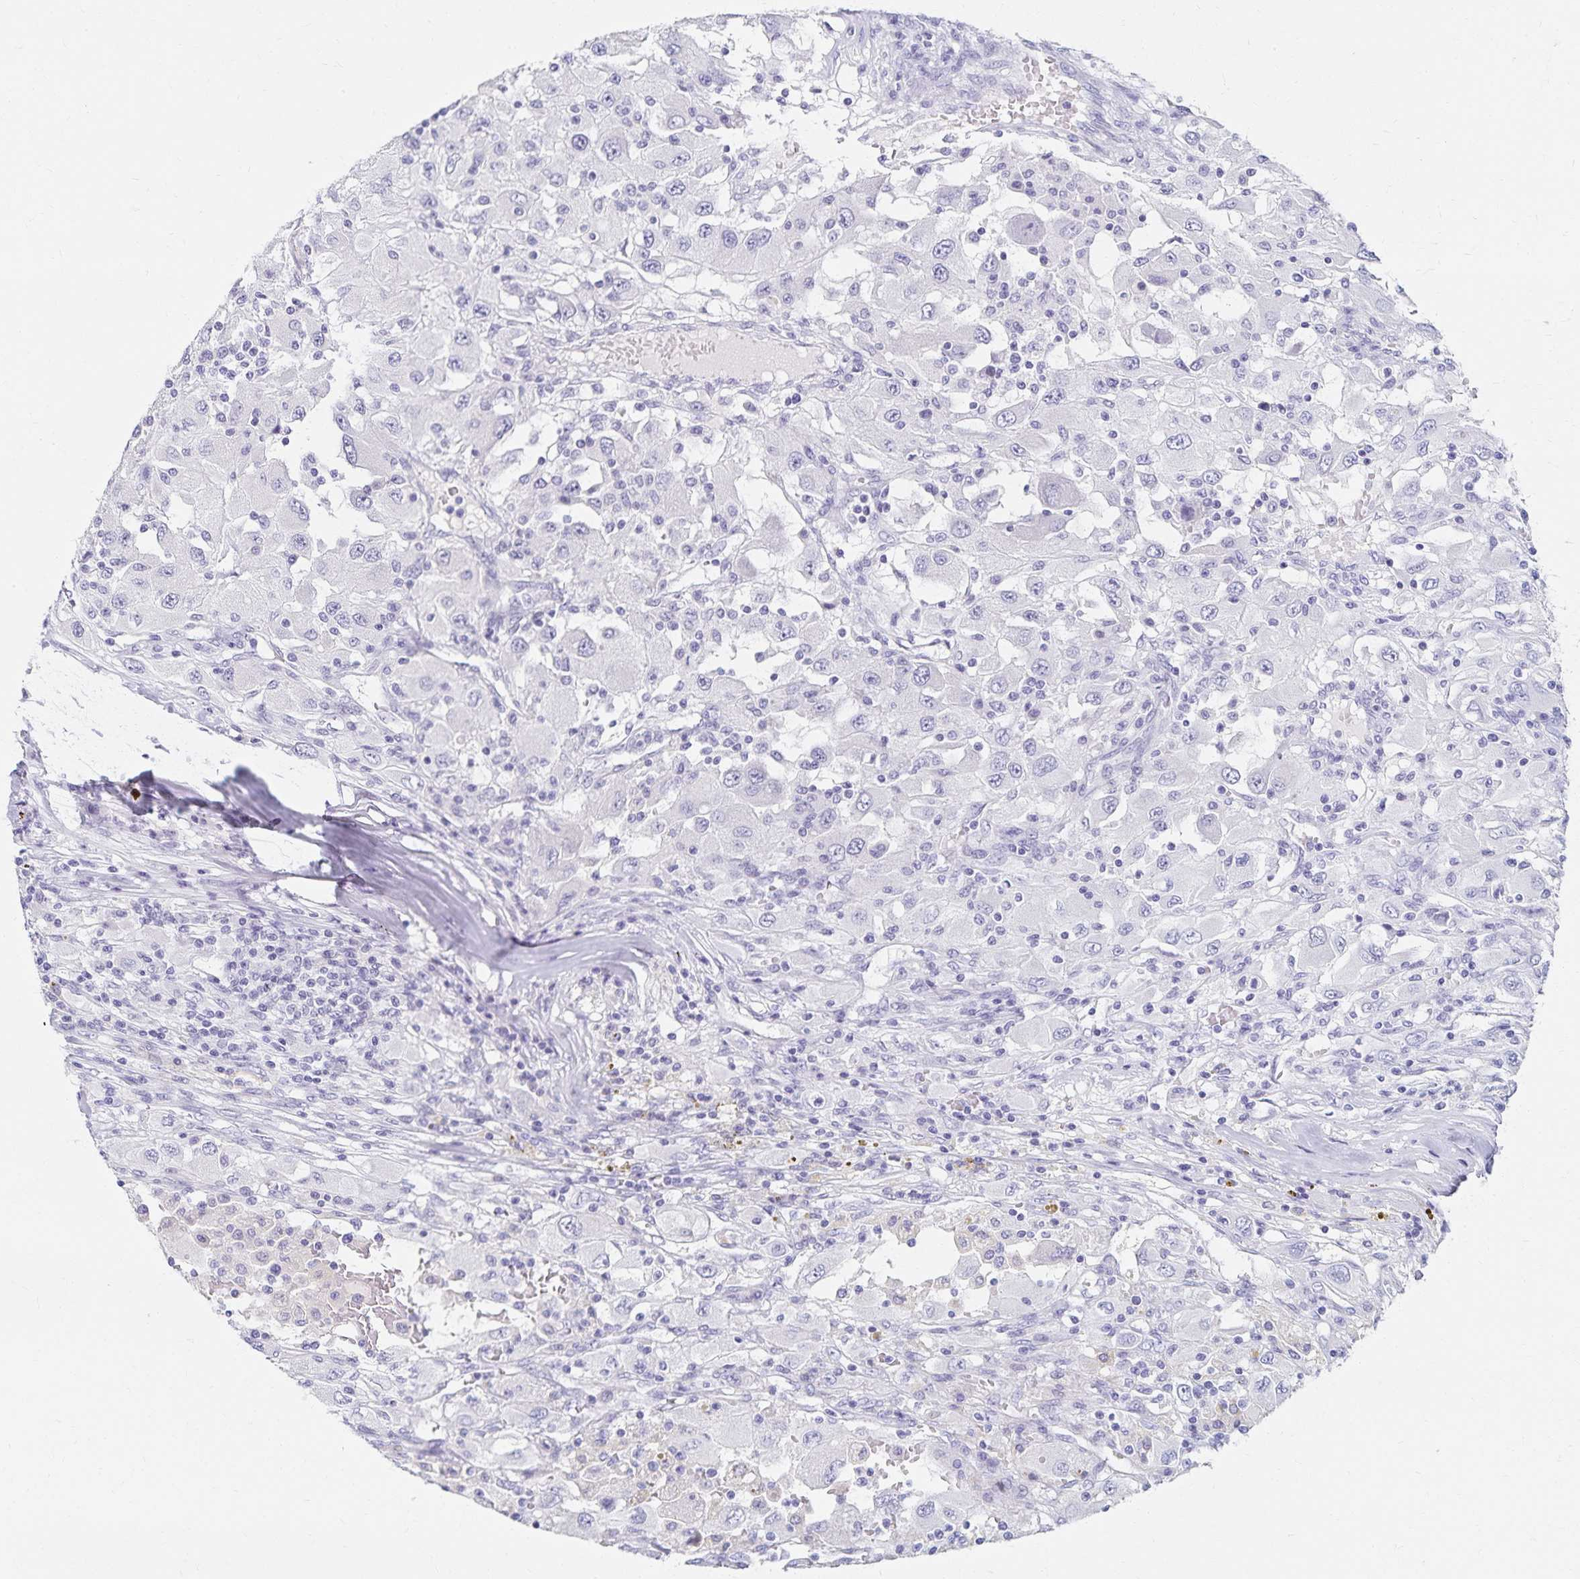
{"staining": {"intensity": "negative", "quantity": "none", "location": "none"}, "tissue": "renal cancer", "cell_type": "Tumor cells", "image_type": "cancer", "snomed": [{"axis": "morphology", "description": "Adenocarcinoma, NOS"}, {"axis": "topography", "description": "Kidney"}], "caption": "Photomicrograph shows no protein expression in tumor cells of renal adenocarcinoma tissue. The staining is performed using DAB brown chromogen with nuclei counter-stained in using hematoxylin.", "gene": "C2orf50", "patient": {"sex": "female", "age": 67}}